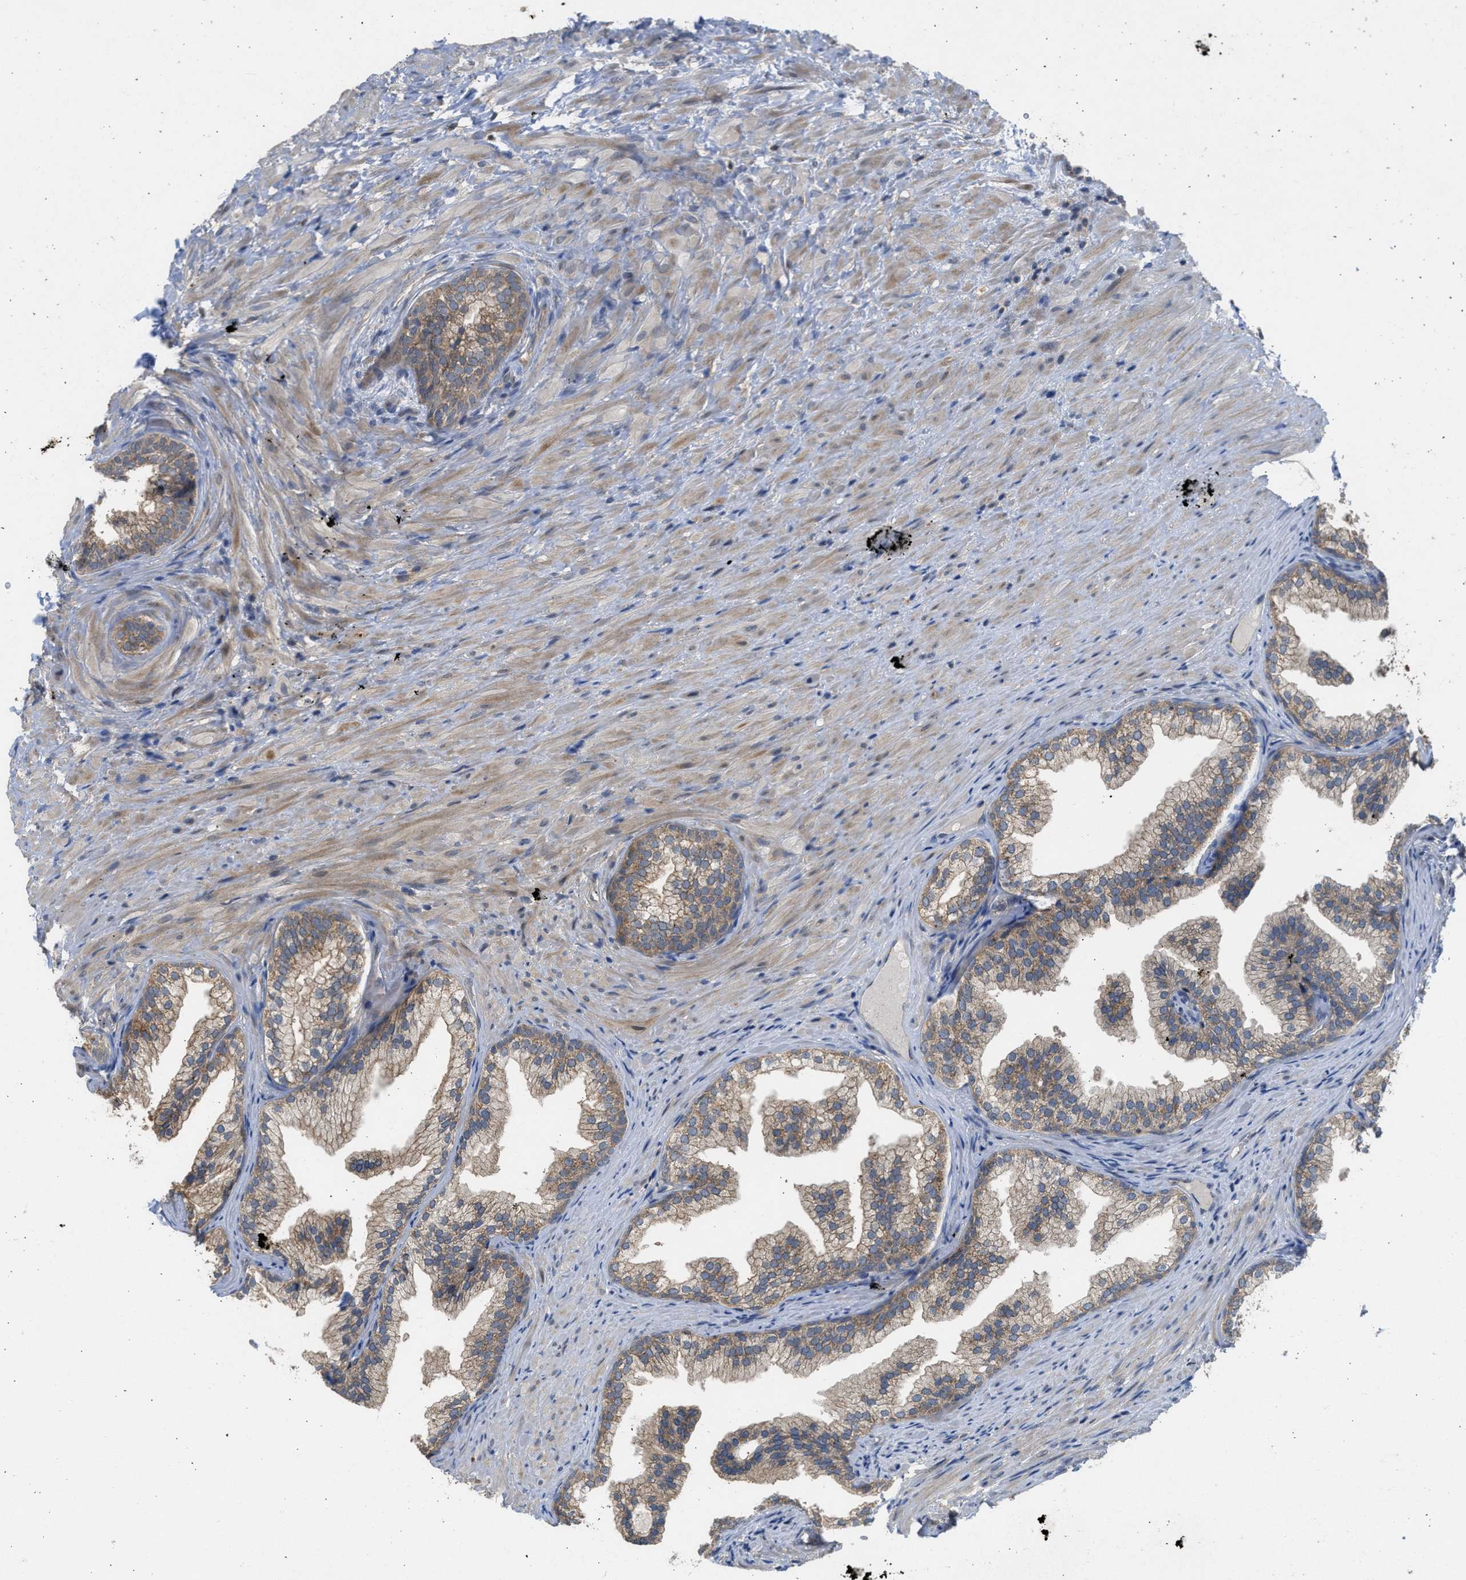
{"staining": {"intensity": "weak", "quantity": ">75%", "location": "cytoplasmic/membranous"}, "tissue": "prostate", "cell_type": "Glandular cells", "image_type": "normal", "snomed": [{"axis": "morphology", "description": "Normal tissue, NOS"}, {"axis": "topography", "description": "Prostate"}], "caption": "Brown immunohistochemical staining in unremarkable human prostate displays weak cytoplasmic/membranous staining in about >75% of glandular cells. (Brightfield microscopy of DAB IHC at high magnification).", "gene": "CYP1A1", "patient": {"sex": "male", "age": 76}}